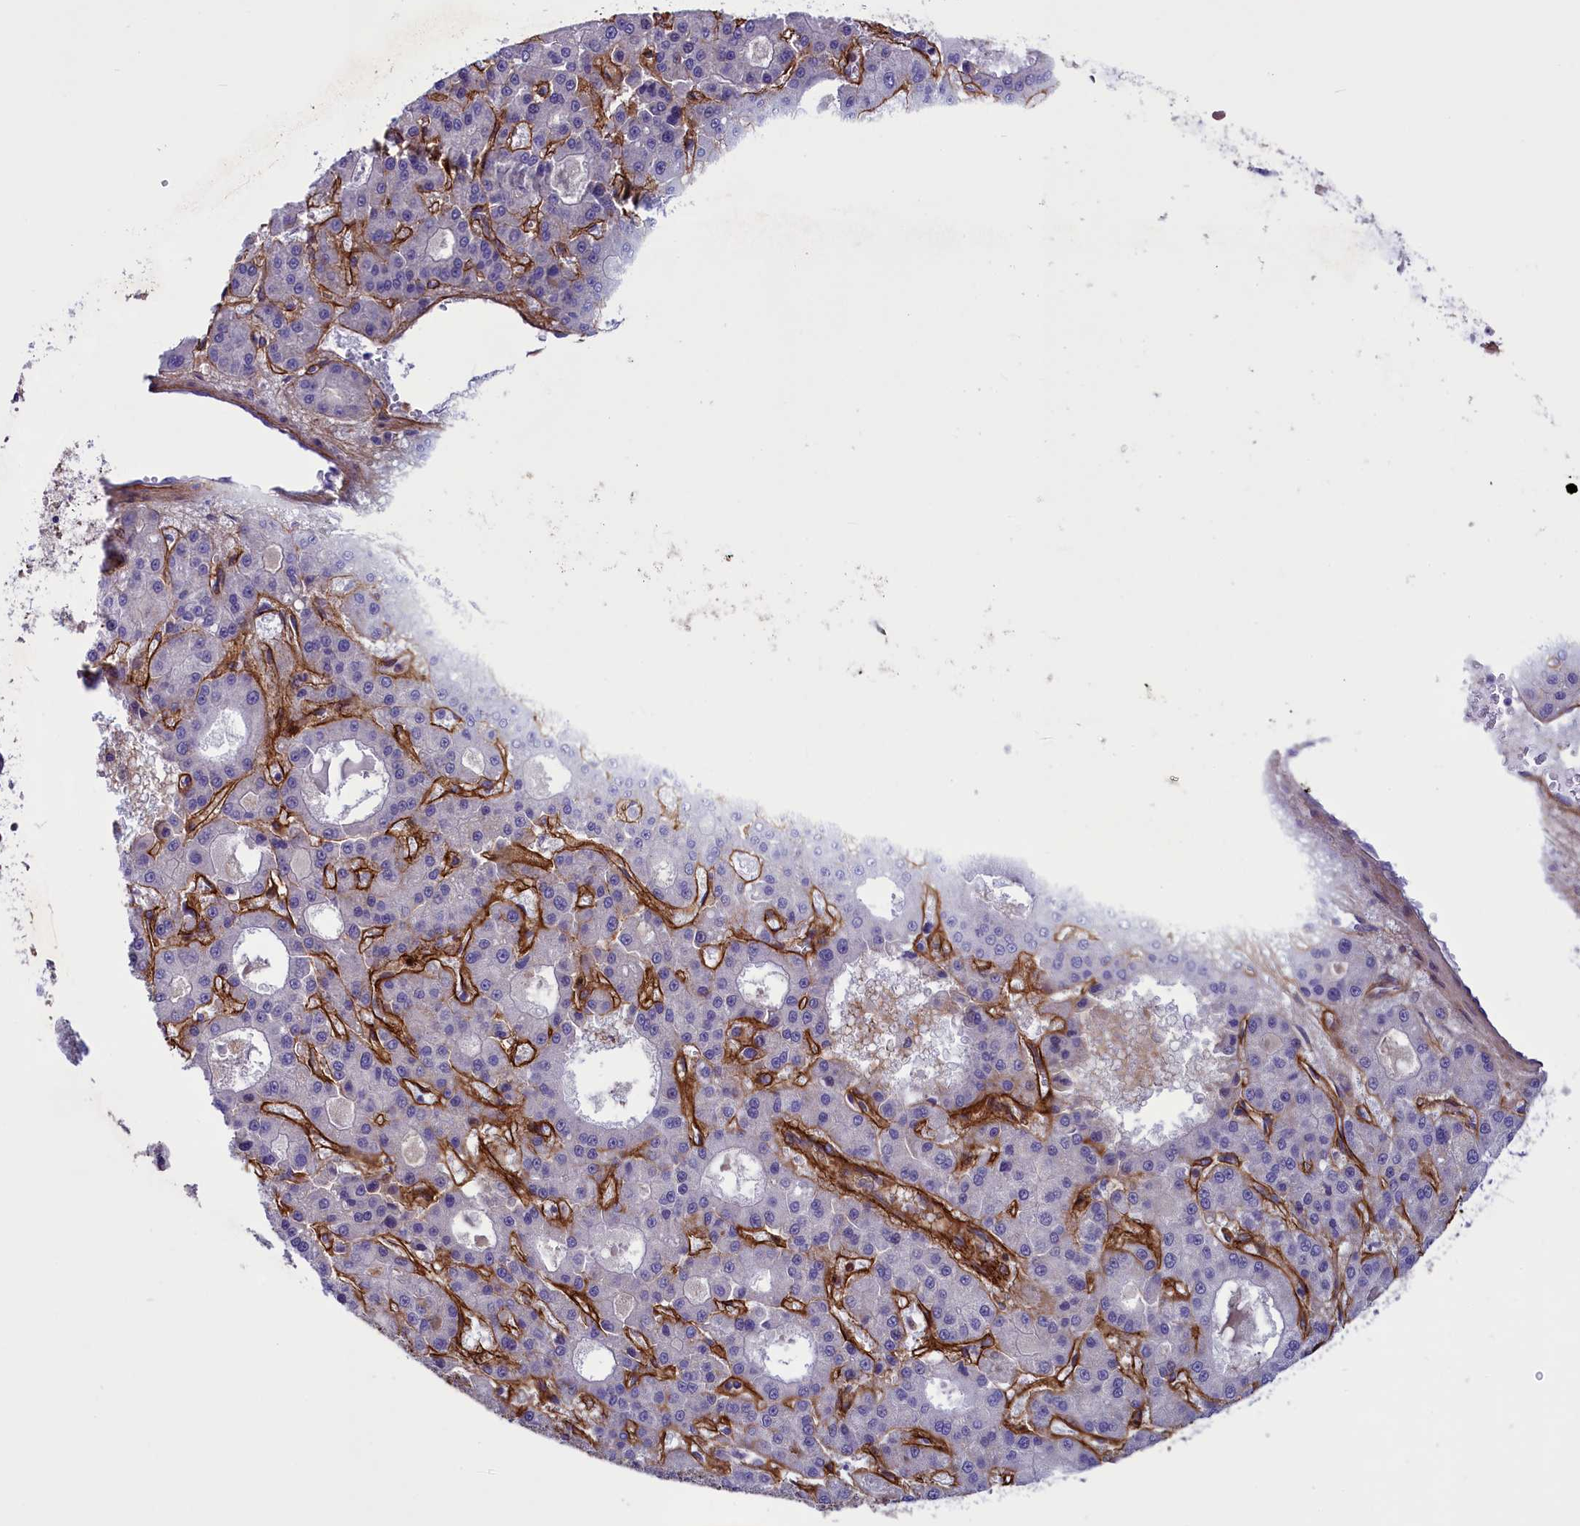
{"staining": {"intensity": "negative", "quantity": "none", "location": "none"}, "tissue": "liver cancer", "cell_type": "Tumor cells", "image_type": "cancer", "snomed": [{"axis": "morphology", "description": "Carcinoma, Hepatocellular, NOS"}, {"axis": "topography", "description": "Liver"}], "caption": "There is no significant expression in tumor cells of liver hepatocellular carcinoma.", "gene": "LOXL1", "patient": {"sex": "male", "age": 70}}